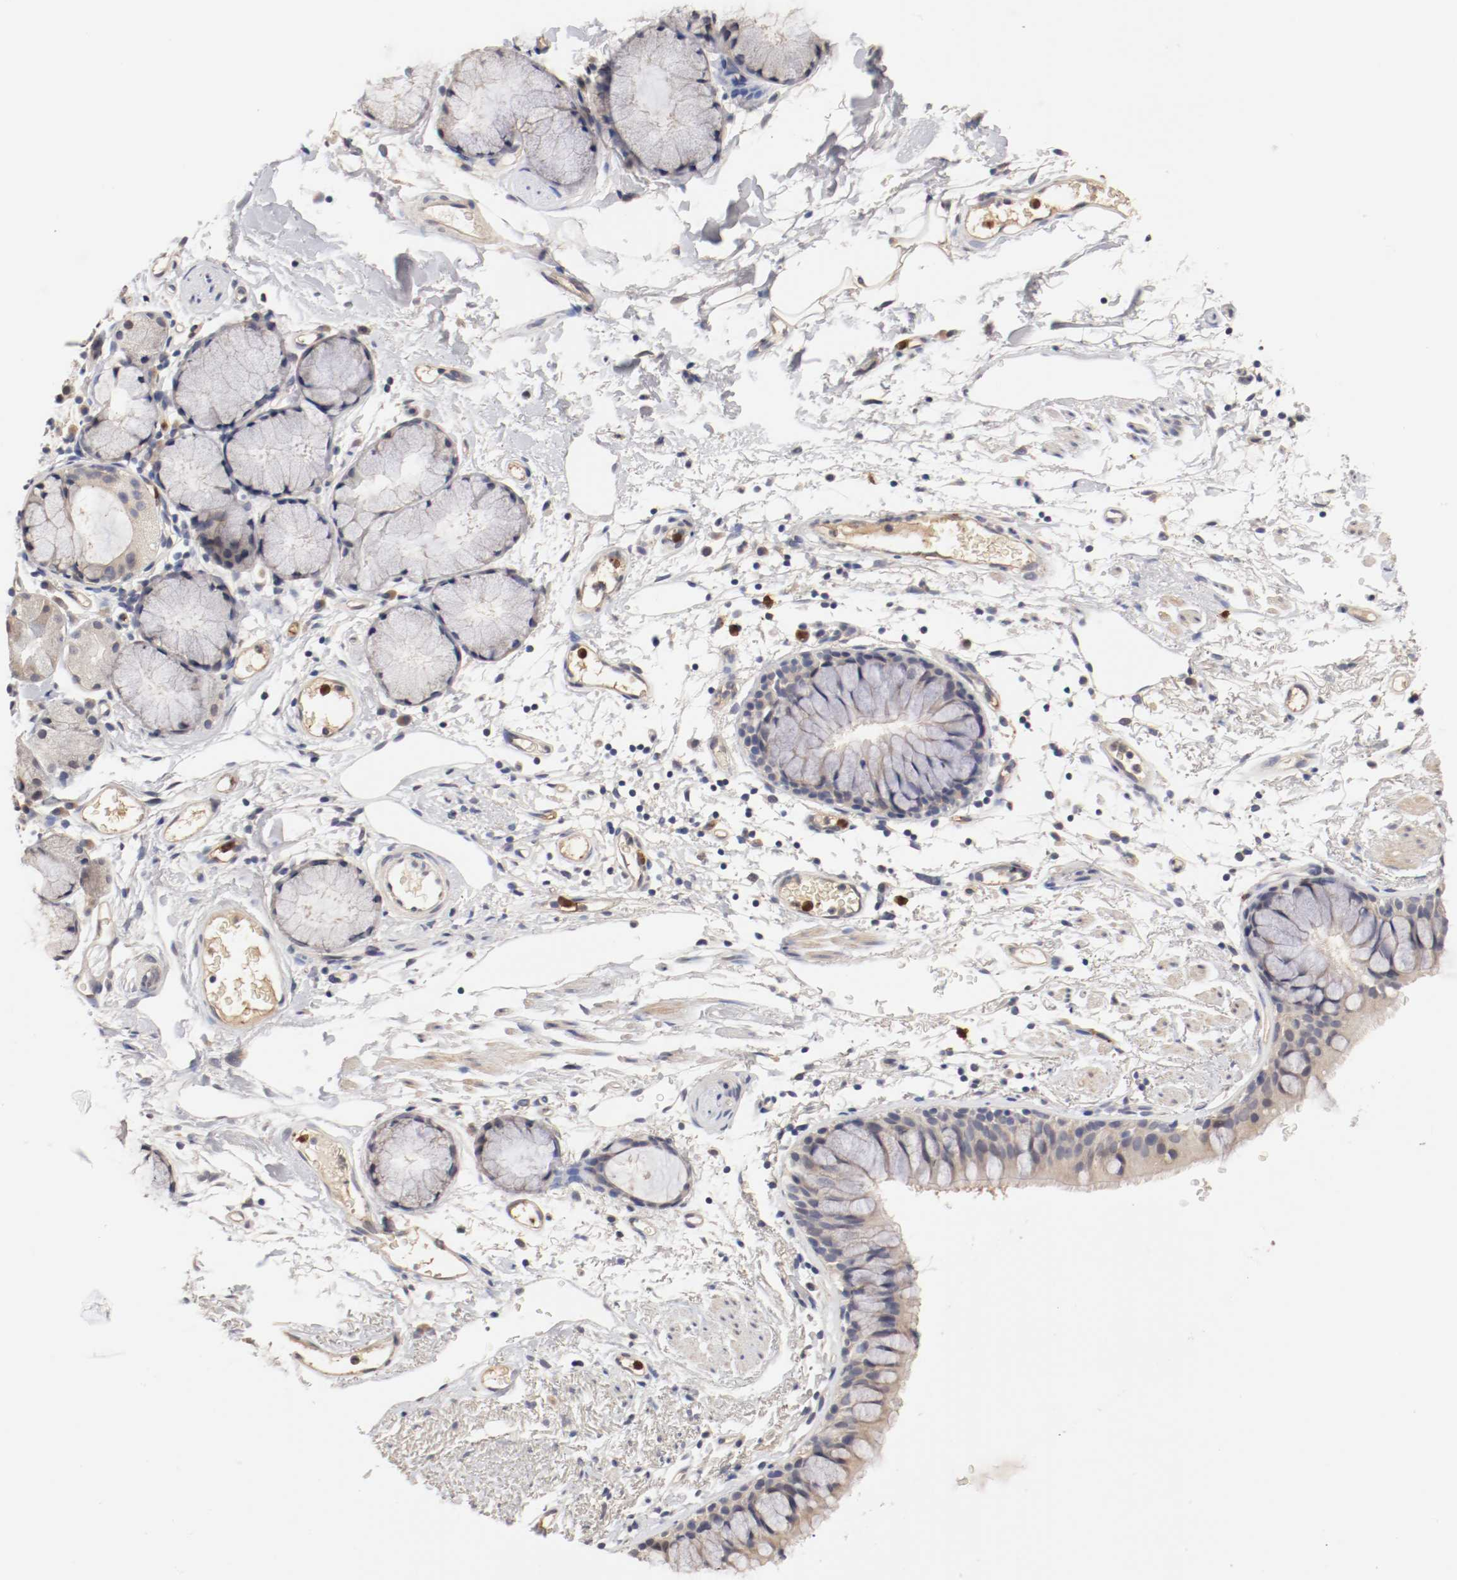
{"staining": {"intensity": "negative", "quantity": "none", "location": "none"}, "tissue": "bronchus", "cell_type": "Respiratory epithelial cells", "image_type": "normal", "snomed": [{"axis": "morphology", "description": "Normal tissue, NOS"}, {"axis": "topography", "description": "Bronchus"}], "caption": "IHC histopathology image of benign bronchus: bronchus stained with DAB shows no significant protein staining in respiratory epithelial cells. The staining was performed using DAB (3,3'-diaminobenzidine) to visualize the protein expression in brown, while the nuclei were stained in blue with hematoxylin (Magnification: 20x).", "gene": "CEBPE", "patient": {"sex": "female", "age": 73}}